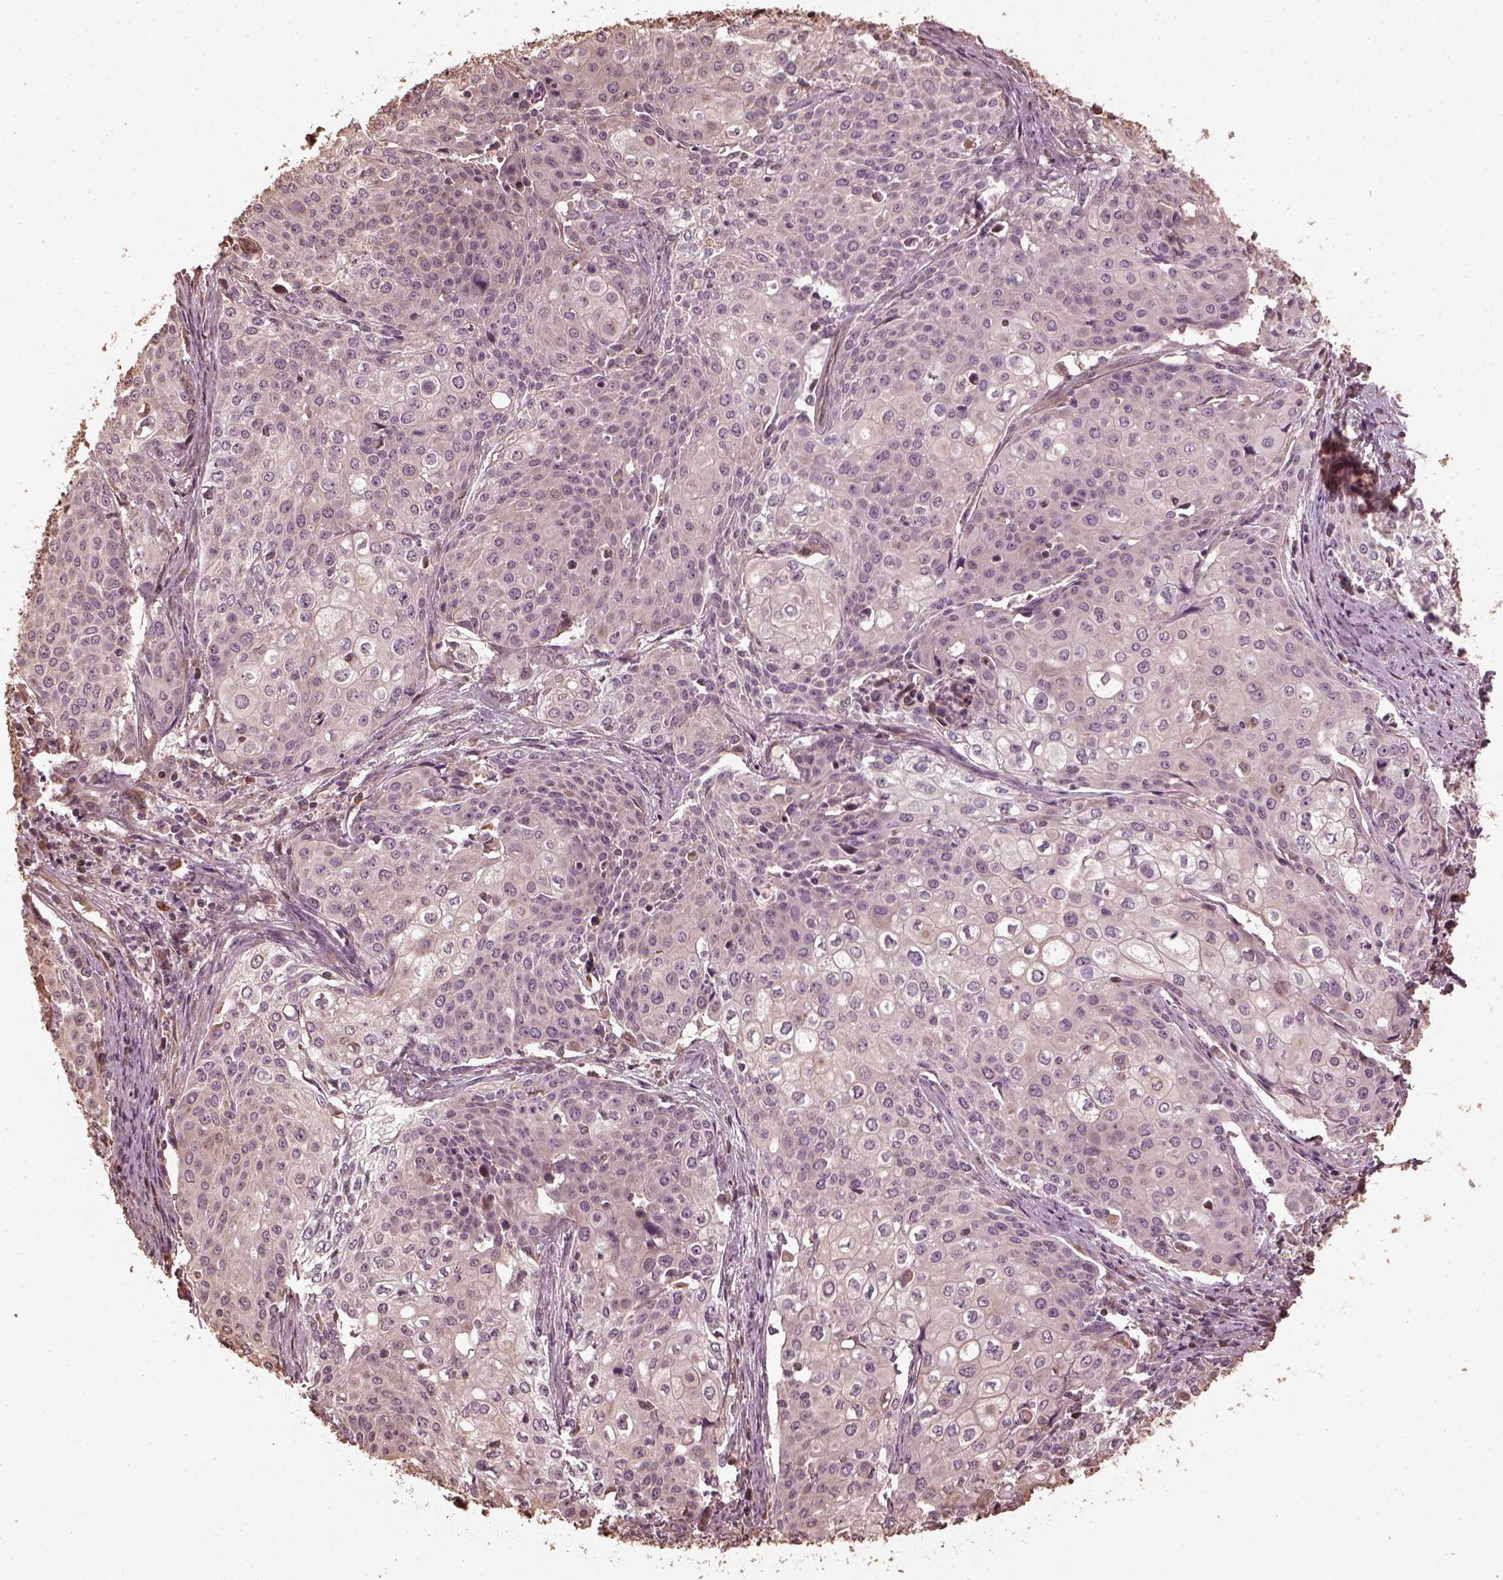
{"staining": {"intensity": "negative", "quantity": "none", "location": "none"}, "tissue": "cervical cancer", "cell_type": "Tumor cells", "image_type": "cancer", "snomed": [{"axis": "morphology", "description": "Squamous cell carcinoma, NOS"}, {"axis": "topography", "description": "Cervix"}], "caption": "Micrograph shows no protein expression in tumor cells of cervical cancer tissue.", "gene": "GTPBP1", "patient": {"sex": "female", "age": 39}}